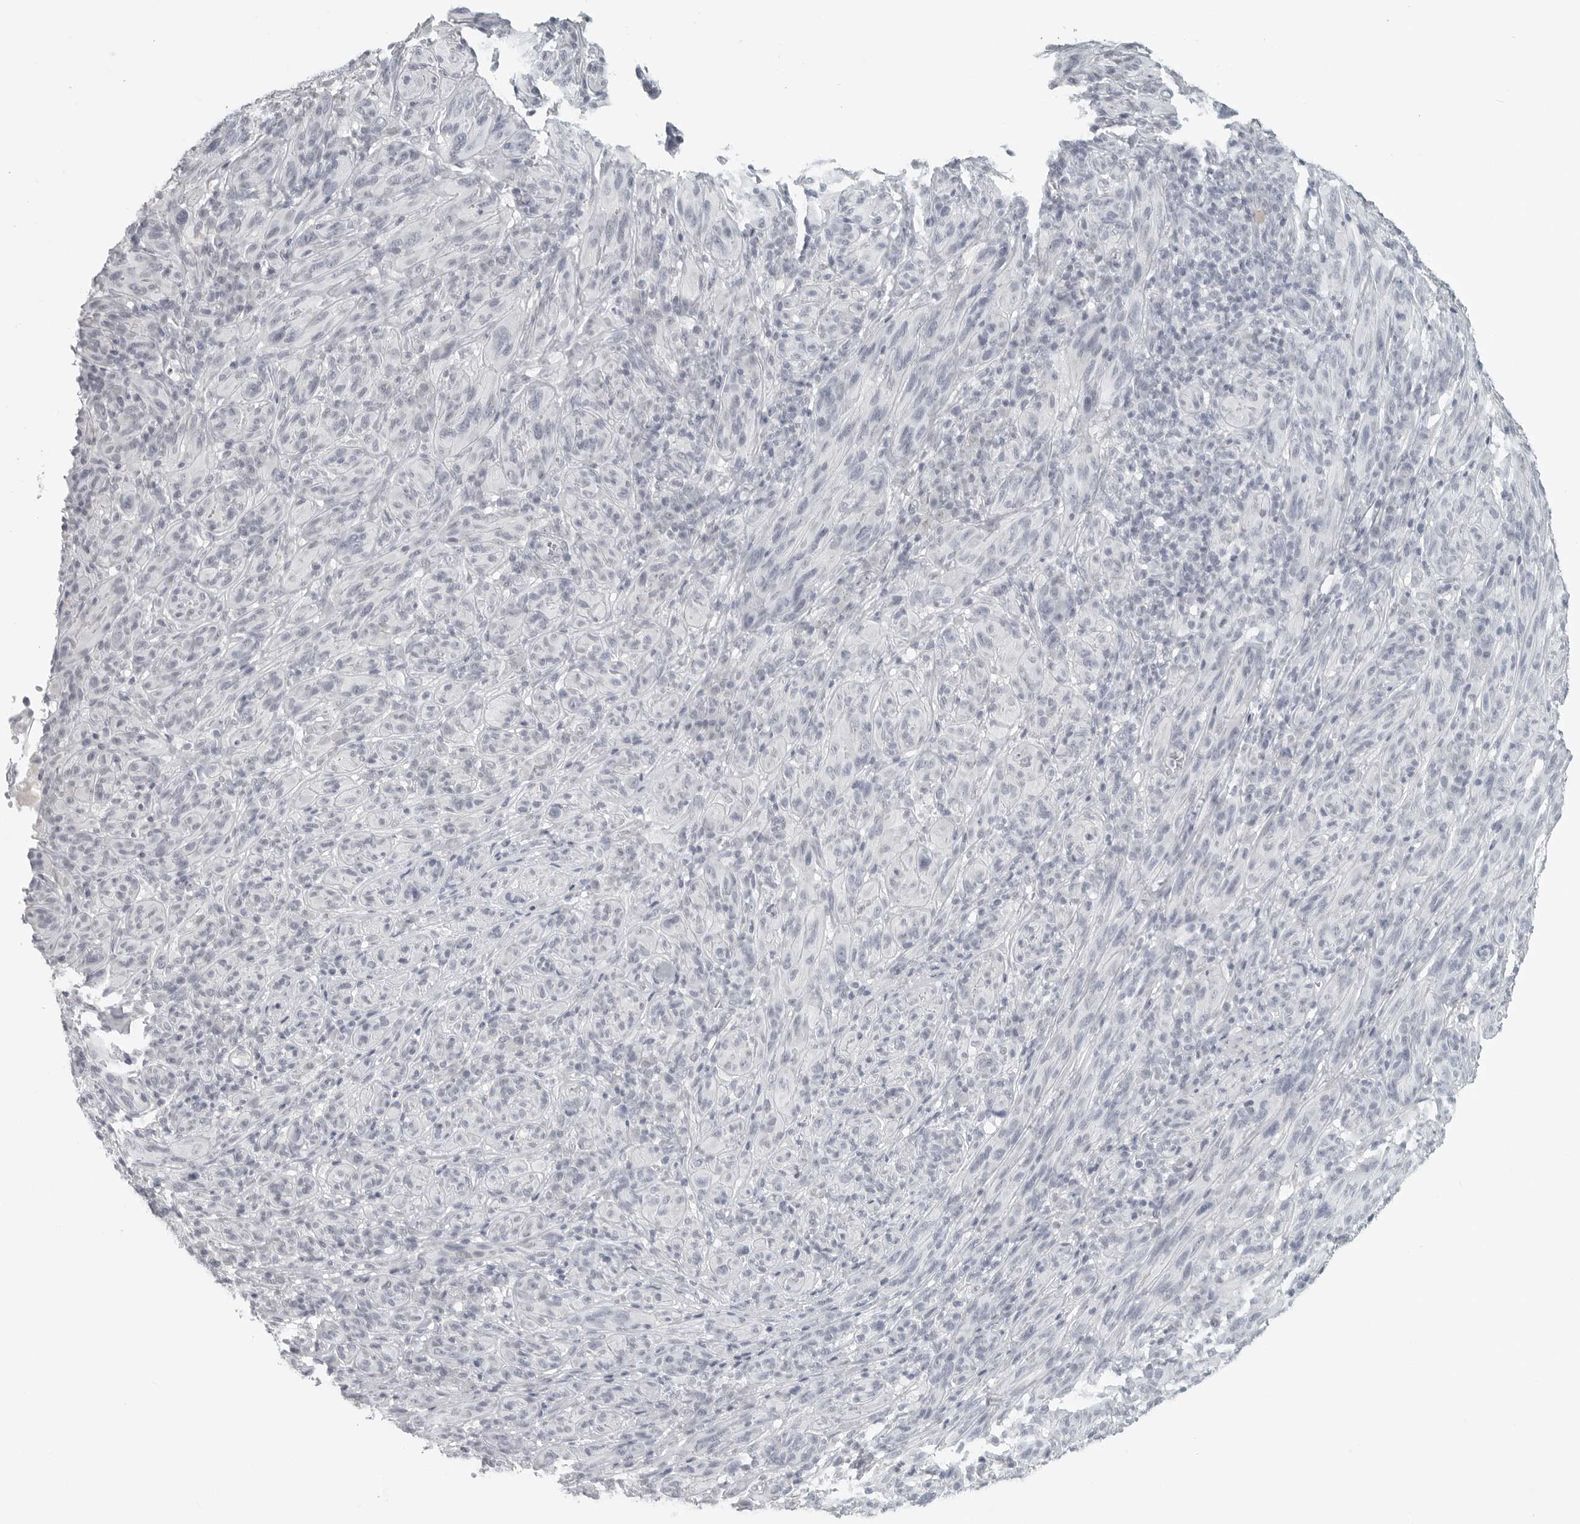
{"staining": {"intensity": "negative", "quantity": "none", "location": "none"}, "tissue": "melanoma", "cell_type": "Tumor cells", "image_type": "cancer", "snomed": [{"axis": "morphology", "description": "Malignant melanoma, NOS"}, {"axis": "topography", "description": "Skin of head"}], "caption": "High magnification brightfield microscopy of malignant melanoma stained with DAB (3,3'-diaminobenzidine) (brown) and counterstained with hematoxylin (blue): tumor cells show no significant expression. Nuclei are stained in blue.", "gene": "BPIFA1", "patient": {"sex": "male", "age": 96}}